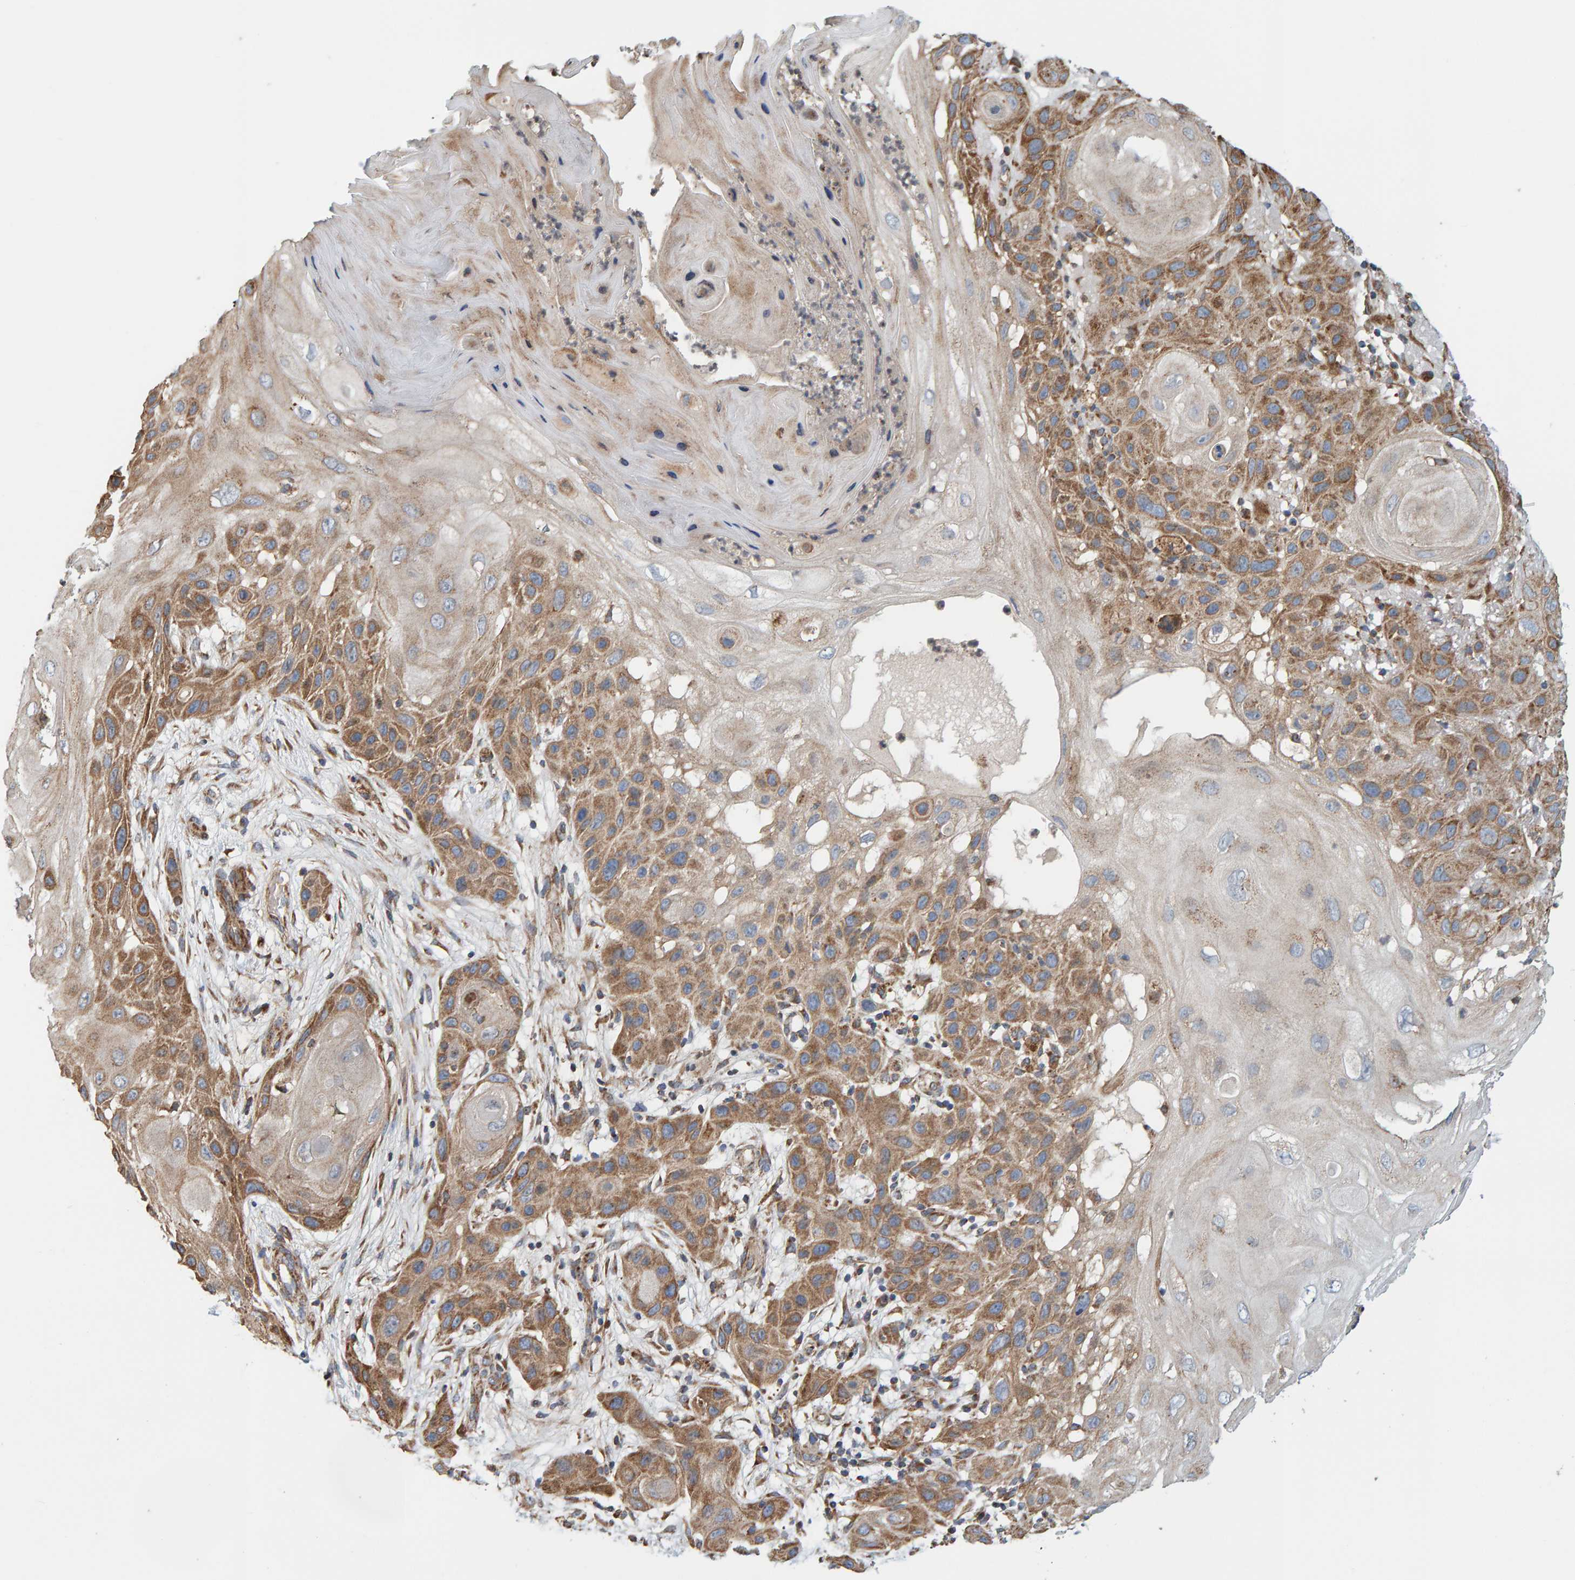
{"staining": {"intensity": "moderate", "quantity": ">75%", "location": "cytoplasmic/membranous"}, "tissue": "skin cancer", "cell_type": "Tumor cells", "image_type": "cancer", "snomed": [{"axis": "morphology", "description": "Squamous cell carcinoma, NOS"}, {"axis": "topography", "description": "Skin"}], "caption": "IHC (DAB) staining of human skin cancer exhibits moderate cytoplasmic/membranous protein positivity in about >75% of tumor cells.", "gene": "MRPL45", "patient": {"sex": "female", "age": 96}}